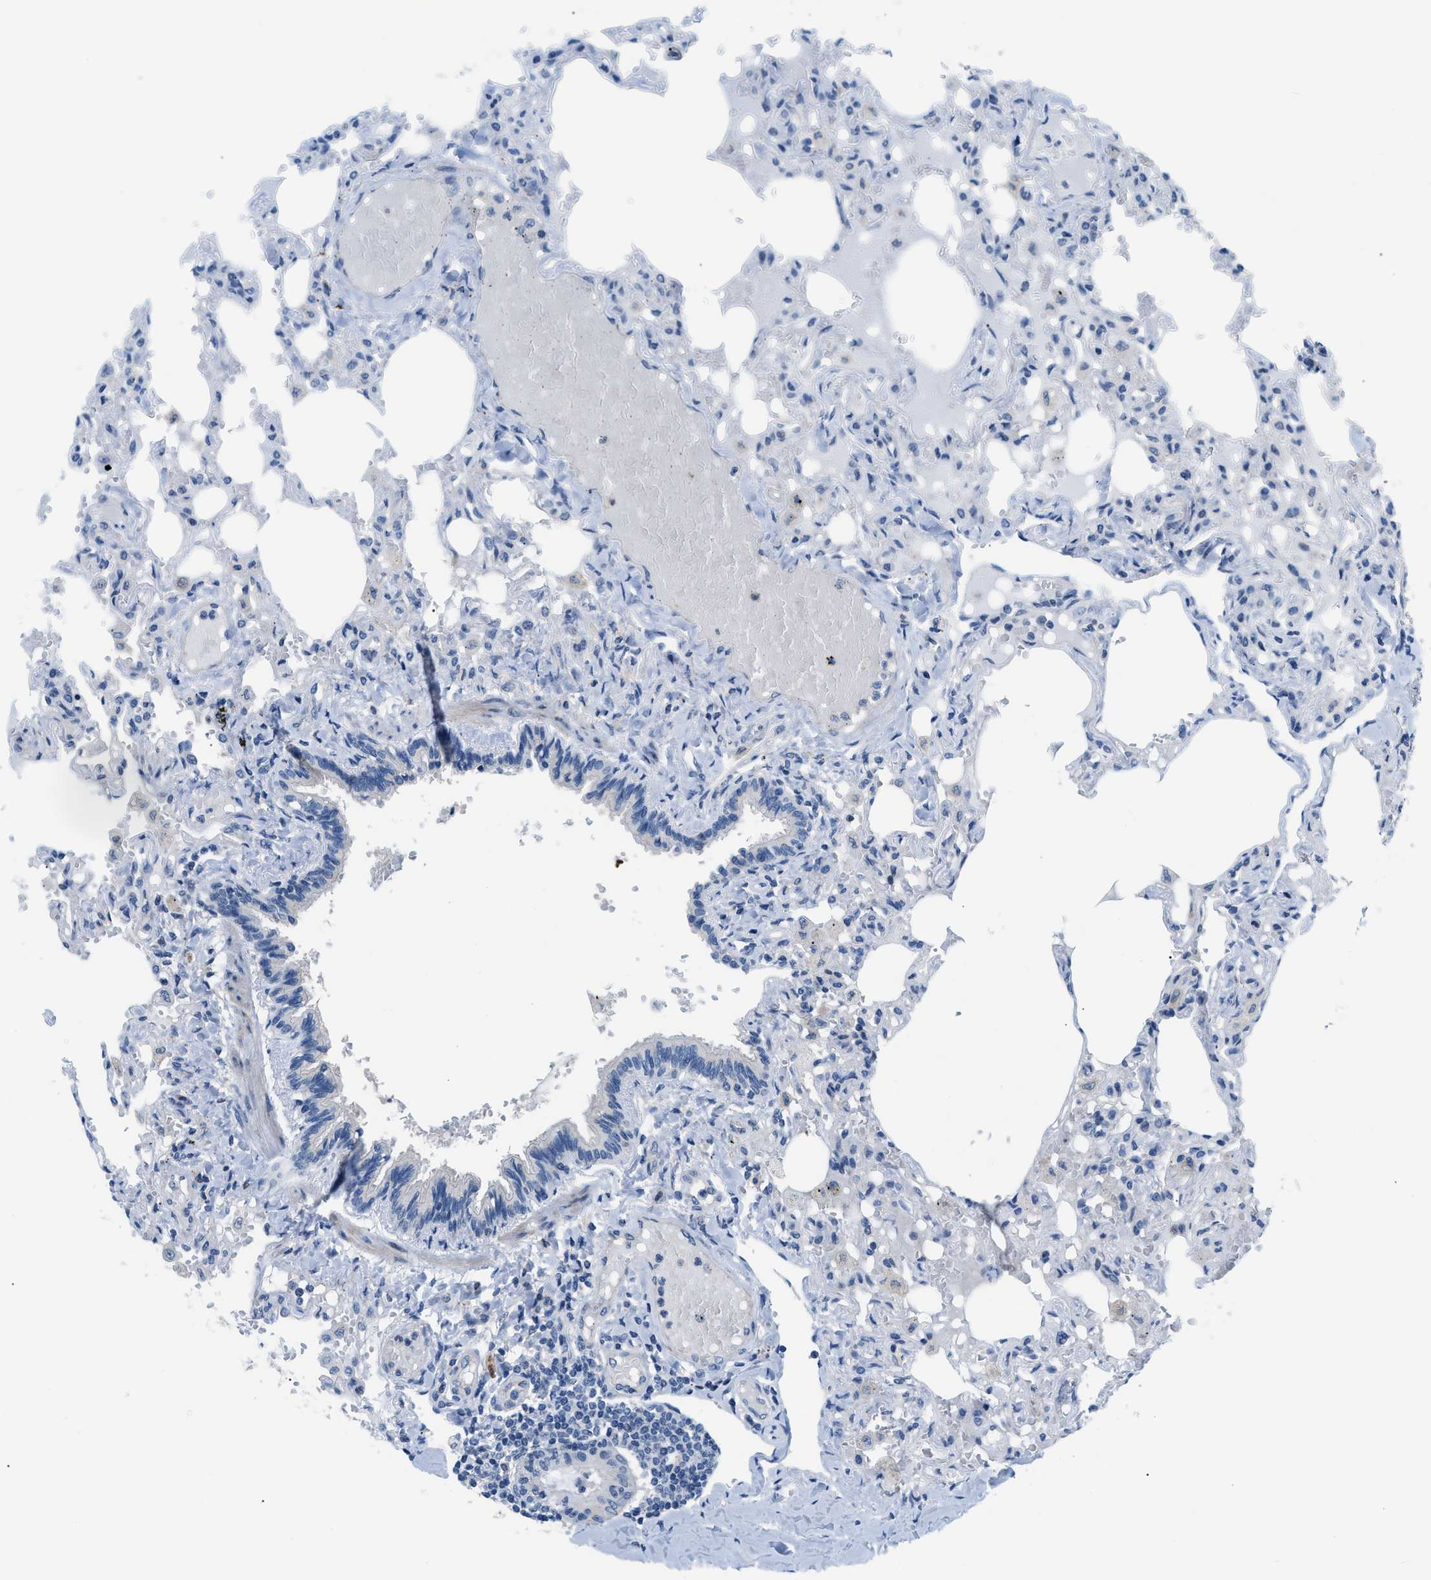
{"staining": {"intensity": "negative", "quantity": "none", "location": "none"}, "tissue": "lung", "cell_type": "Alveolar cells", "image_type": "normal", "snomed": [{"axis": "morphology", "description": "Normal tissue, NOS"}, {"axis": "topography", "description": "Lung"}], "caption": "Histopathology image shows no significant protein expression in alveolar cells of benign lung.", "gene": "FDCSP", "patient": {"sex": "male", "age": 21}}